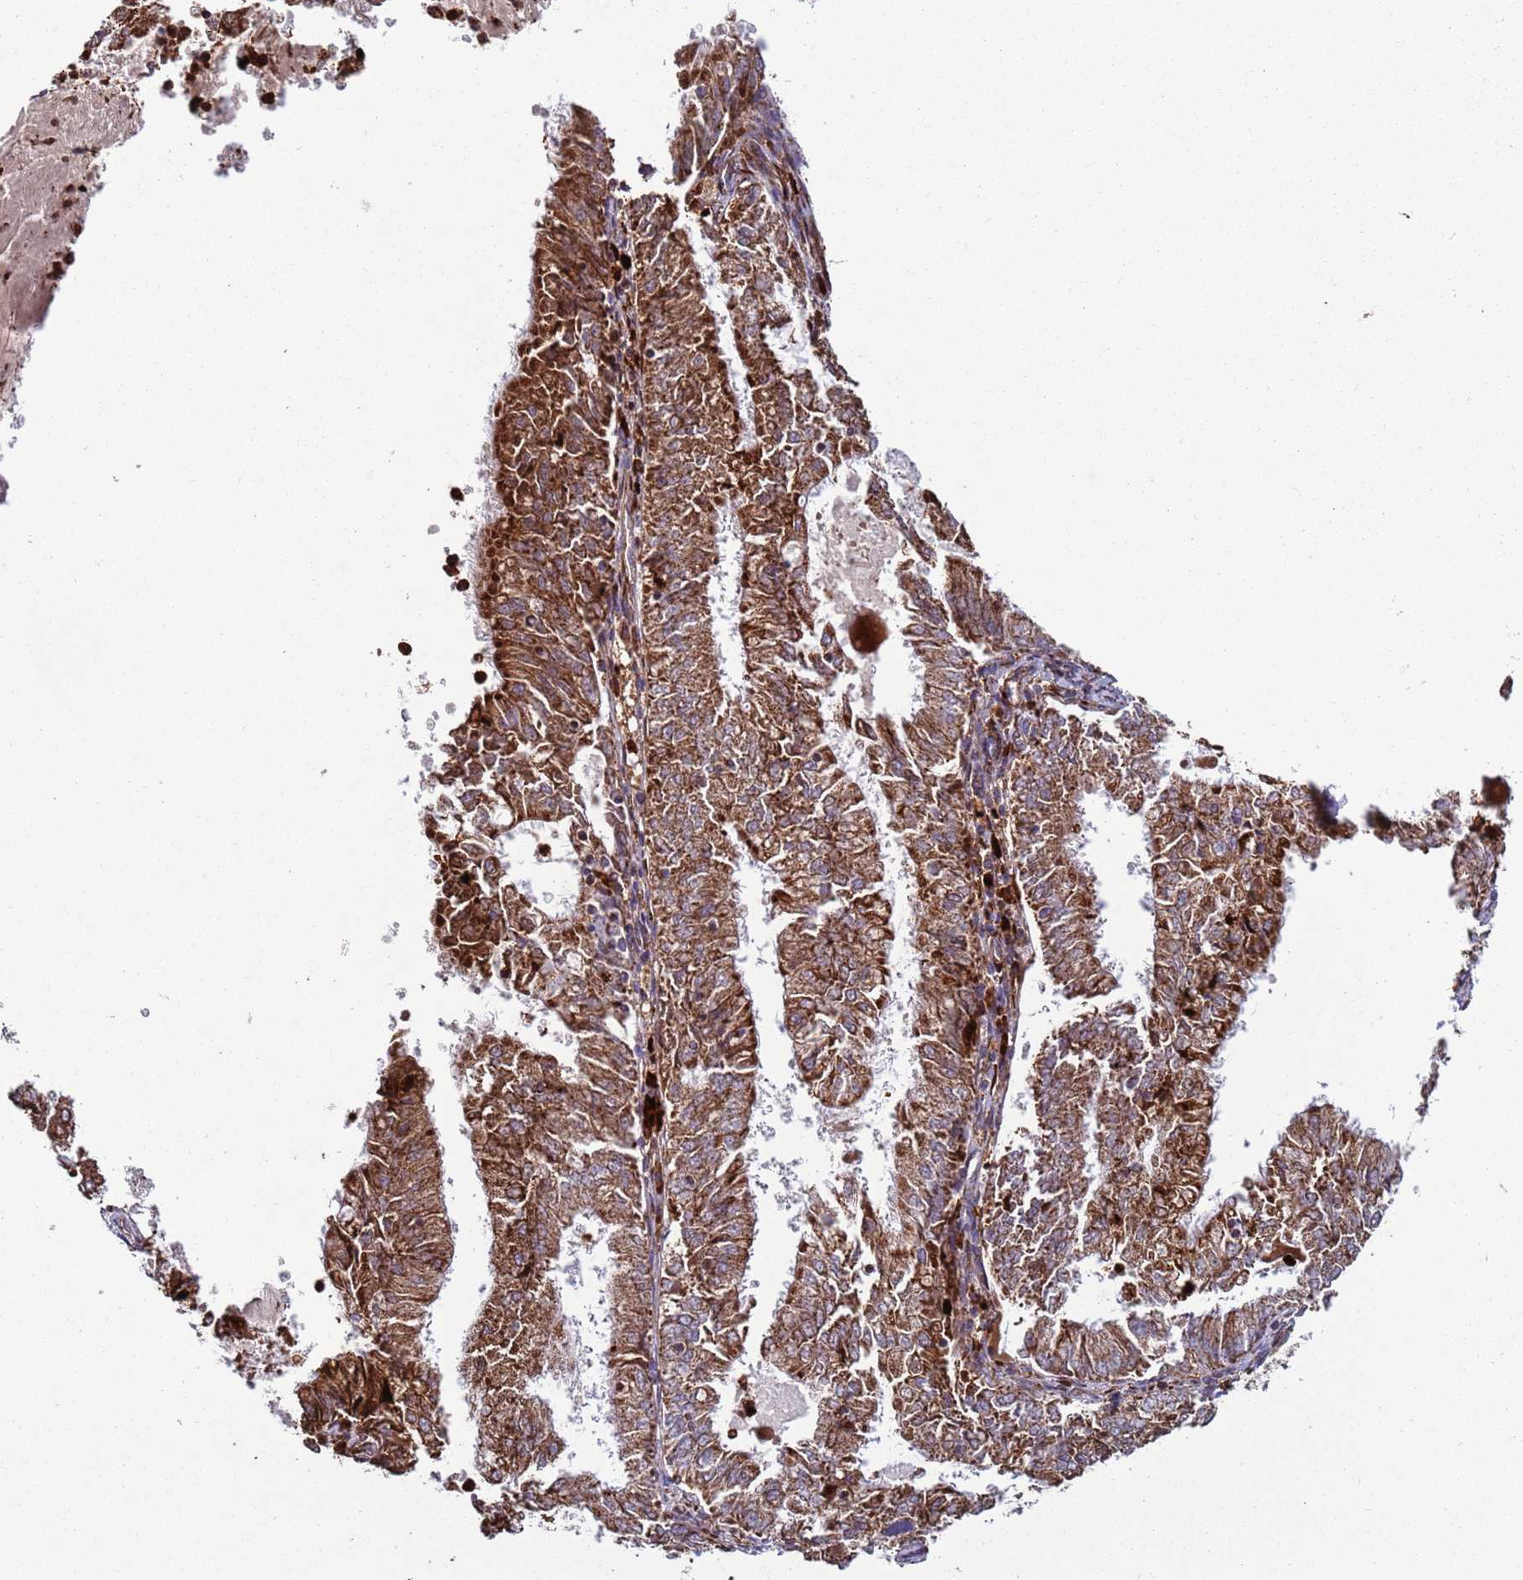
{"staining": {"intensity": "strong", "quantity": ">75%", "location": "cytoplasmic/membranous"}, "tissue": "endometrial cancer", "cell_type": "Tumor cells", "image_type": "cancer", "snomed": [{"axis": "morphology", "description": "Adenocarcinoma, NOS"}, {"axis": "topography", "description": "Endometrium"}], "caption": "A brown stain labels strong cytoplasmic/membranous staining of a protein in endometrial cancer (adenocarcinoma) tumor cells.", "gene": "FBXO33", "patient": {"sex": "female", "age": 57}}